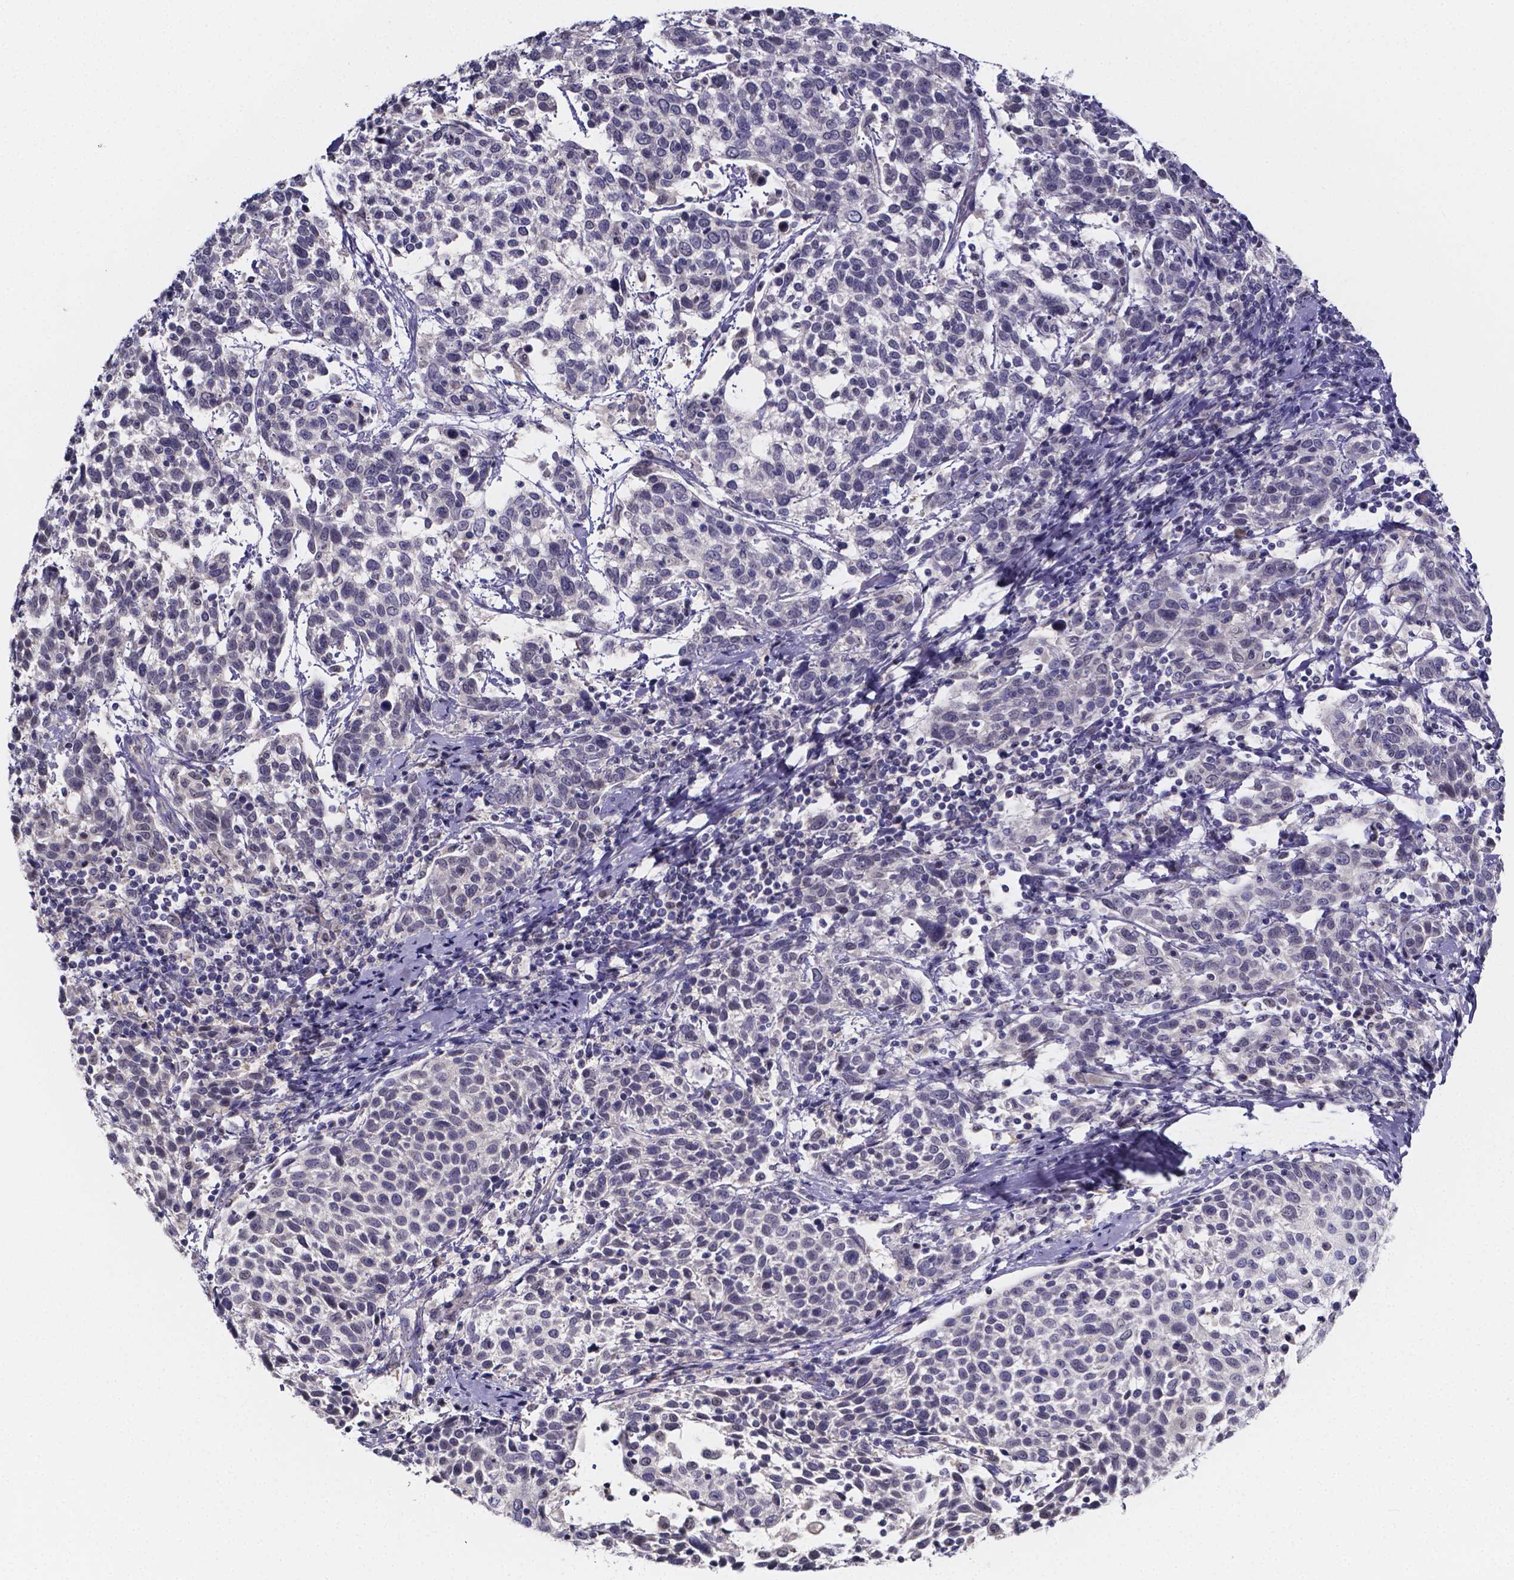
{"staining": {"intensity": "negative", "quantity": "none", "location": "none"}, "tissue": "cervical cancer", "cell_type": "Tumor cells", "image_type": "cancer", "snomed": [{"axis": "morphology", "description": "Squamous cell carcinoma, NOS"}, {"axis": "topography", "description": "Cervix"}], "caption": "The photomicrograph demonstrates no staining of tumor cells in squamous cell carcinoma (cervical). (Immunohistochemistry (ihc), brightfield microscopy, high magnification).", "gene": "IZUMO1", "patient": {"sex": "female", "age": 61}}